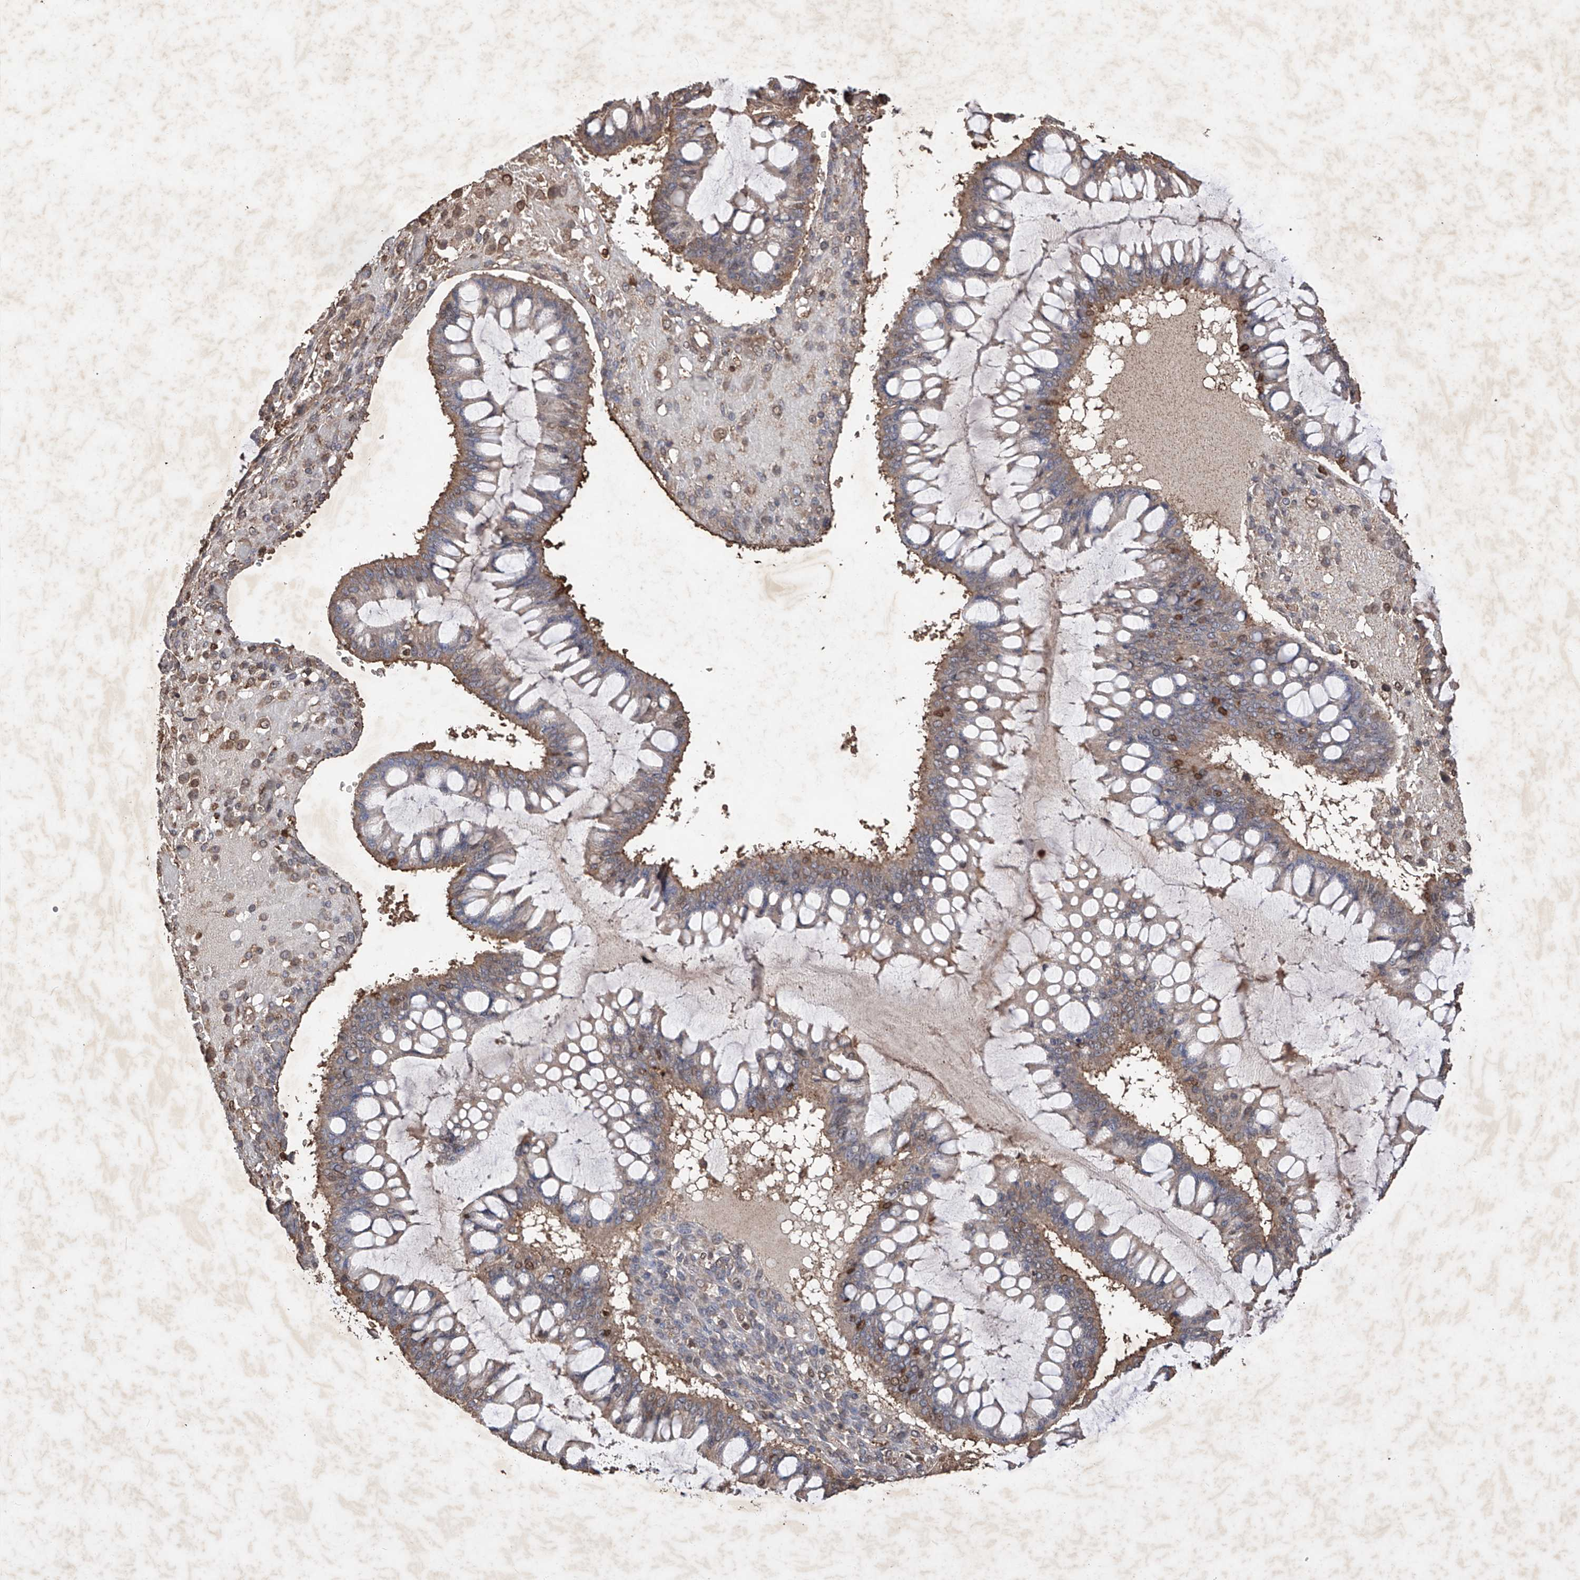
{"staining": {"intensity": "moderate", "quantity": "25%-75%", "location": "cytoplasmic/membranous"}, "tissue": "ovarian cancer", "cell_type": "Tumor cells", "image_type": "cancer", "snomed": [{"axis": "morphology", "description": "Cystadenocarcinoma, mucinous, NOS"}, {"axis": "topography", "description": "Ovary"}], "caption": "This is an image of immunohistochemistry staining of ovarian cancer (mucinous cystadenocarcinoma), which shows moderate staining in the cytoplasmic/membranous of tumor cells.", "gene": "EDN1", "patient": {"sex": "female", "age": 73}}